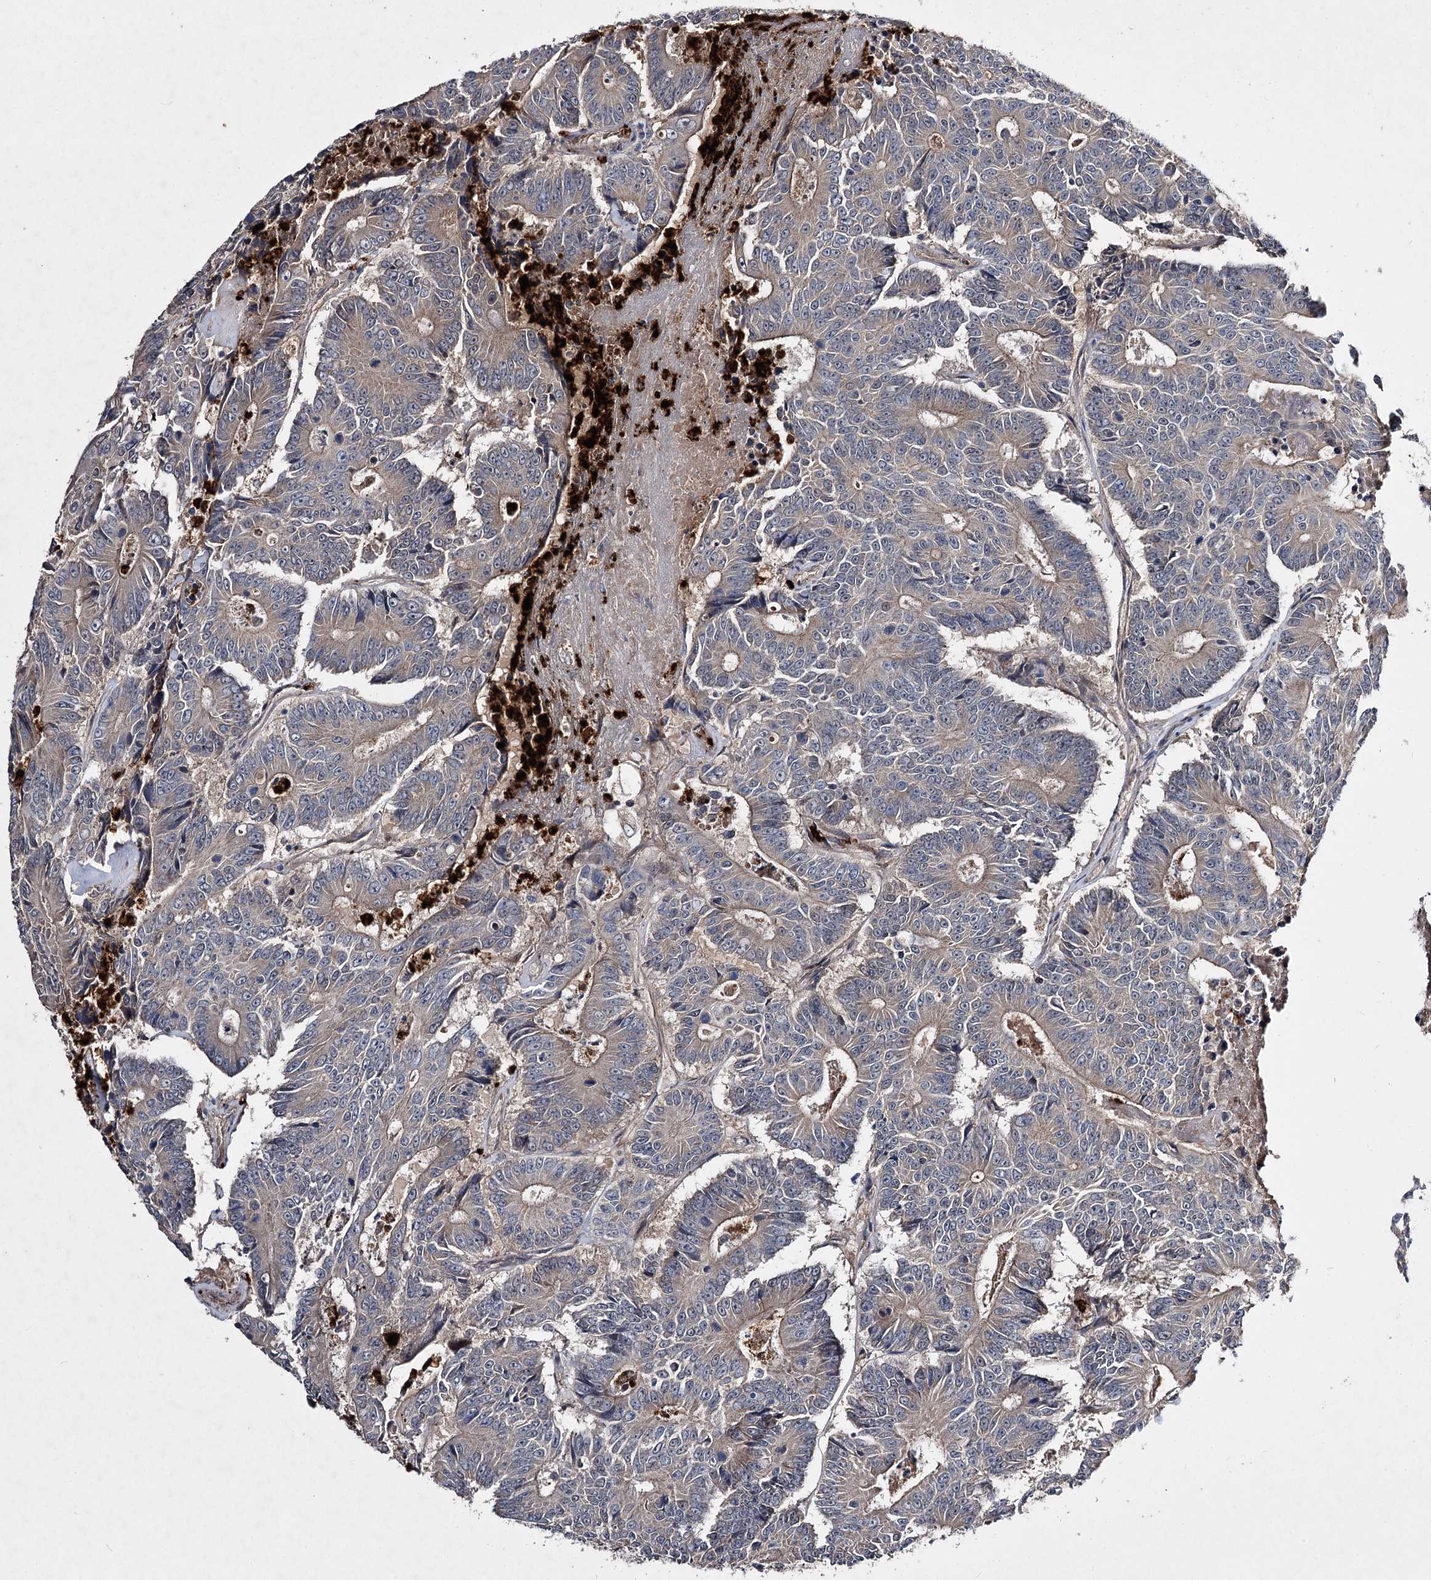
{"staining": {"intensity": "weak", "quantity": "25%-75%", "location": "cytoplasmic/membranous"}, "tissue": "colorectal cancer", "cell_type": "Tumor cells", "image_type": "cancer", "snomed": [{"axis": "morphology", "description": "Adenocarcinoma, NOS"}, {"axis": "topography", "description": "Colon"}], "caption": "A brown stain shows weak cytoplasmic/membranous expression of a protein in human adenocarcinoma (colorectal) tumor cells.", "gene": "MINDY3", "patient": {"sex": "male", "age": 83}}